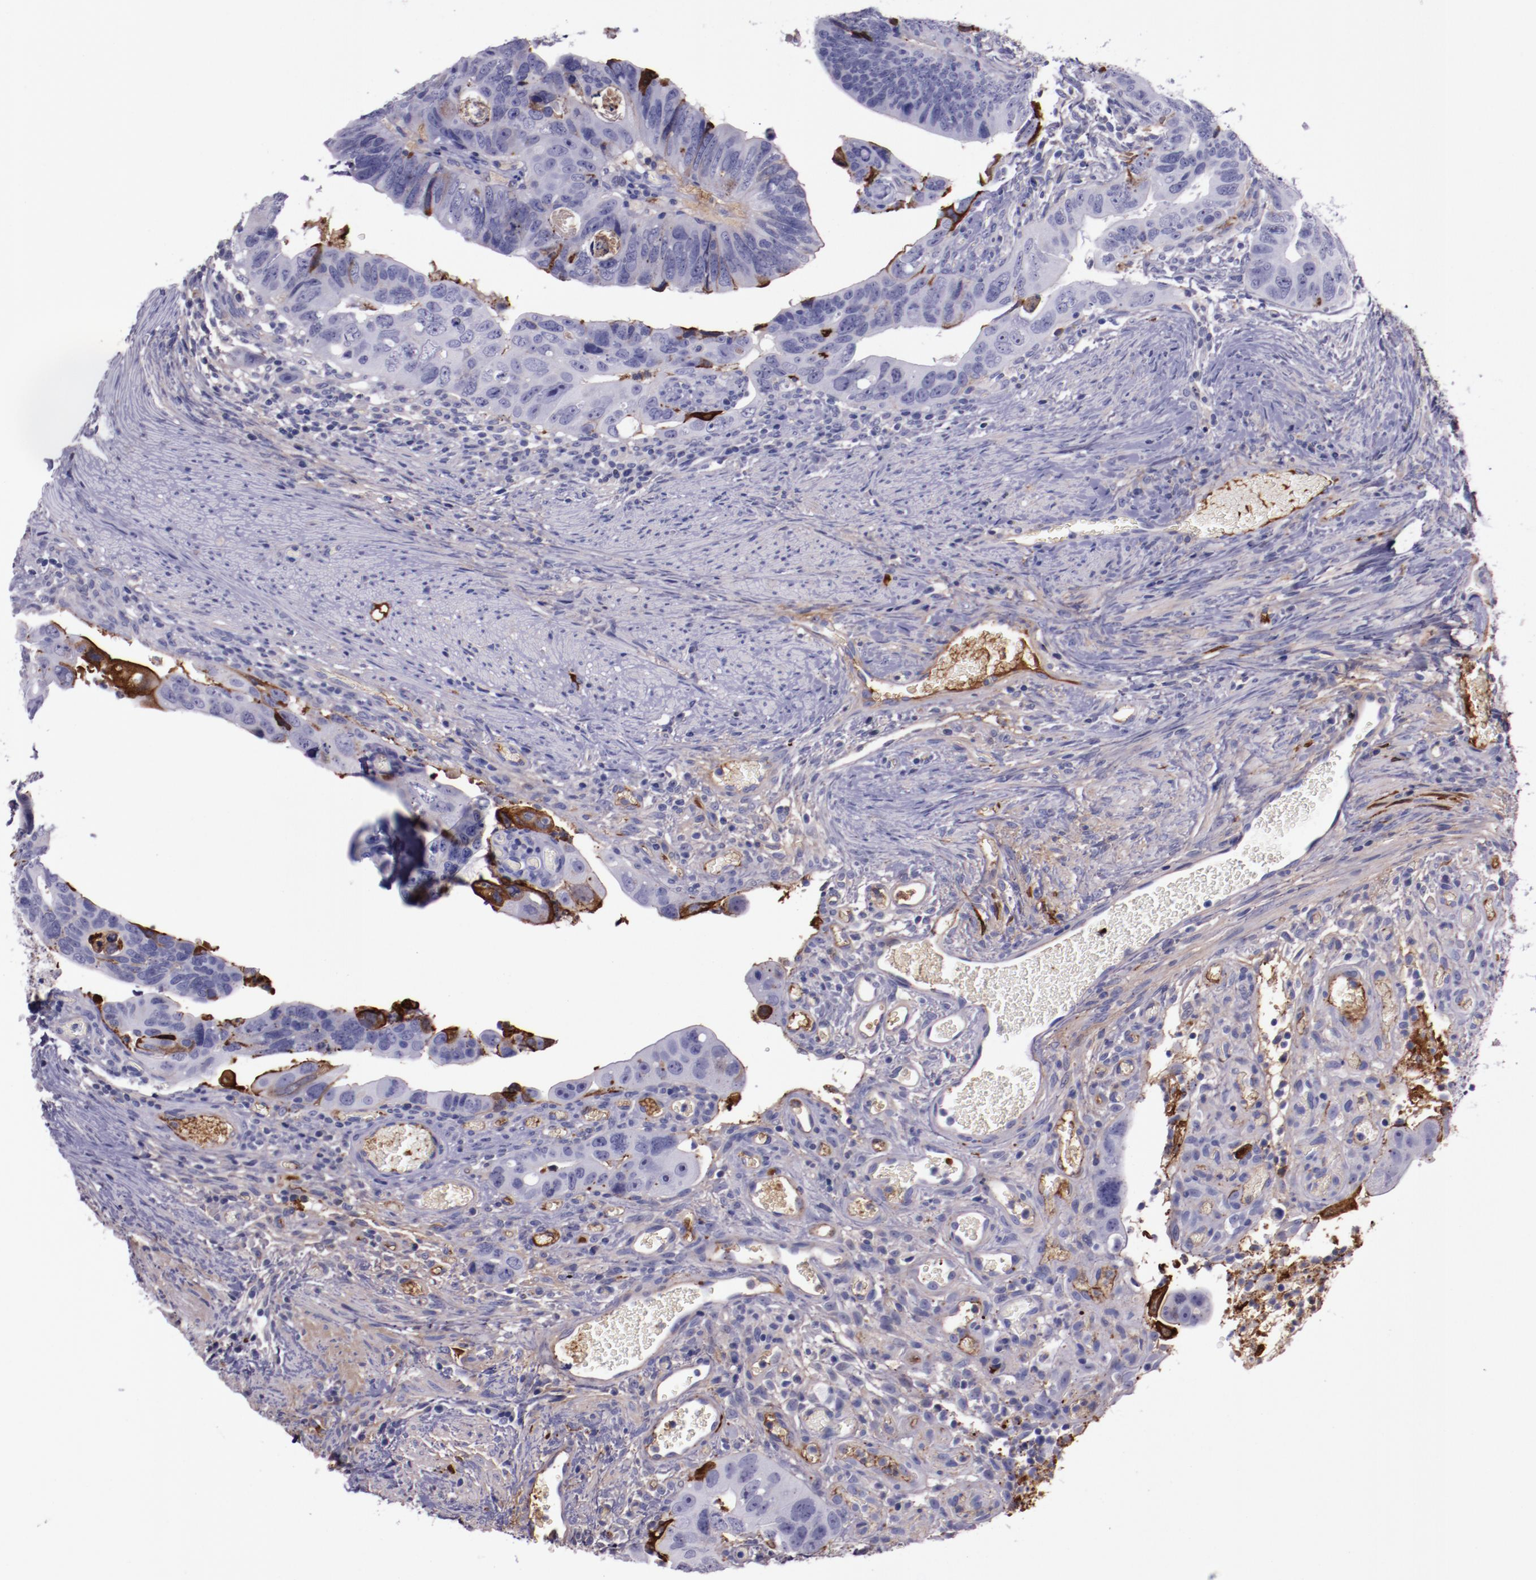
{"staining": {"intensity": "weak", "quantity": "<25%", "location": "cytoplasmic/membranous"}, "tissue": "colorectal cancer", "cell_type": "Tumor cells", "image_type": "cancer", "snomed": [{"axis": "morphology", "description": "Adenocarcinoma, NOS"}, {"axis": "topography", "description": "Rectum"}], "caption": "Tumor cells show no significant protein expression in colorectal adenocarcinoma. Brightfield microscopy of IHC stained with DAB (brown) and hematoxylin (blue), captured at high magnification.", "gene": "APOH", "patient": {"sex": "male", "age": 53}}